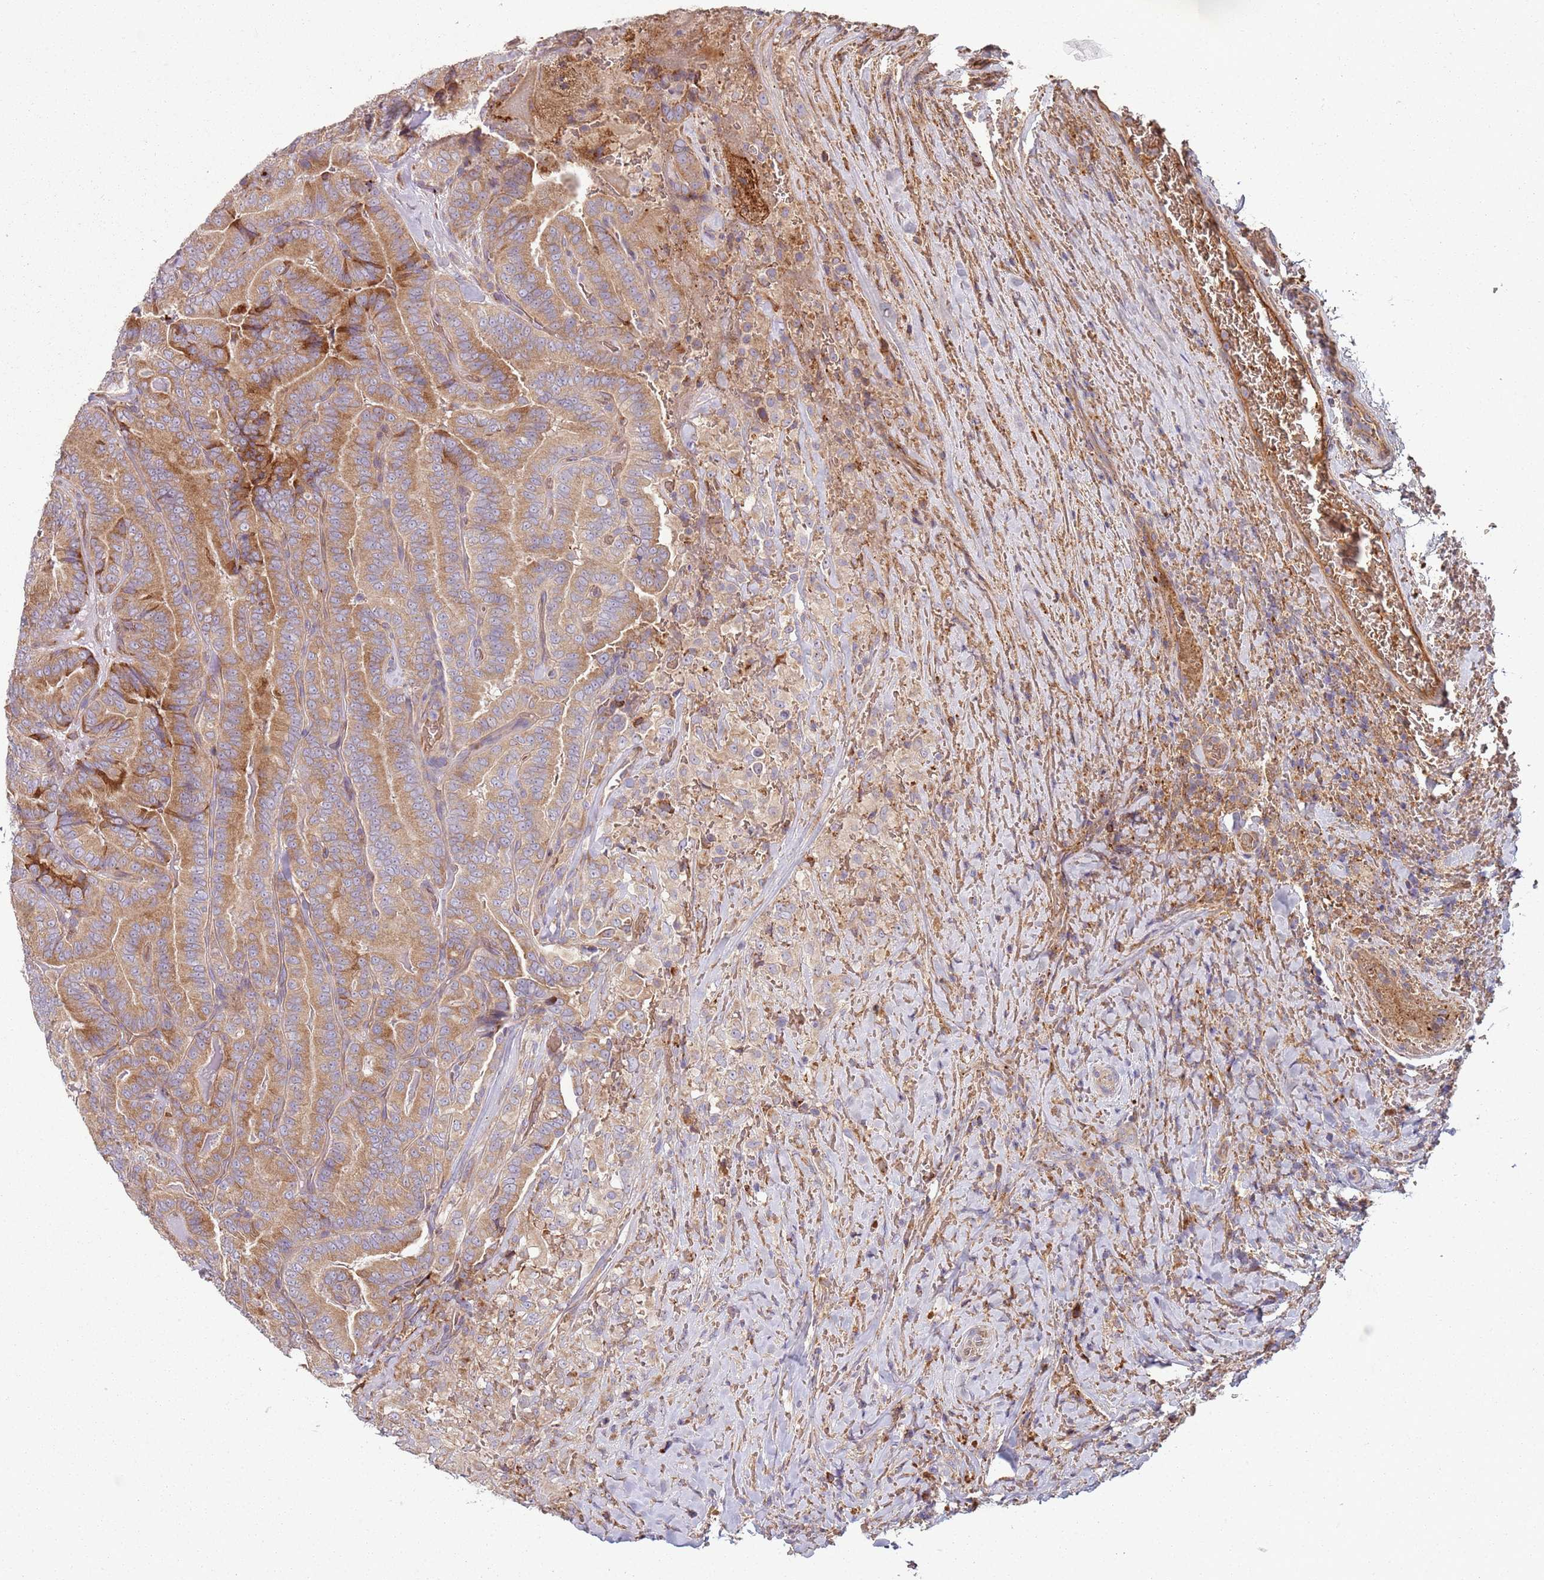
{"staining": {"intensity": "moderate", "quantity": ">75%", "location": "cytoplasmic/membranous"}, "tissue": "thyroid cancer", "cell_type": "Tumor cells", "image_type": "cancer", "snomed": [{"axis": "morphology", "description": "Papillary adenocarcinoma, NOS"}, {"axis": "topography", "description": "Thyroid gland"}], "caption": "A histopathology image showing moderate cytoplasmic/membranous staining in approximately >75% of tumor cells in thyroid cancer, as visualized by brown immunohistochemical staining.", "gene": "SPATA2", "patient": {"sex": "male", "age": 61}}